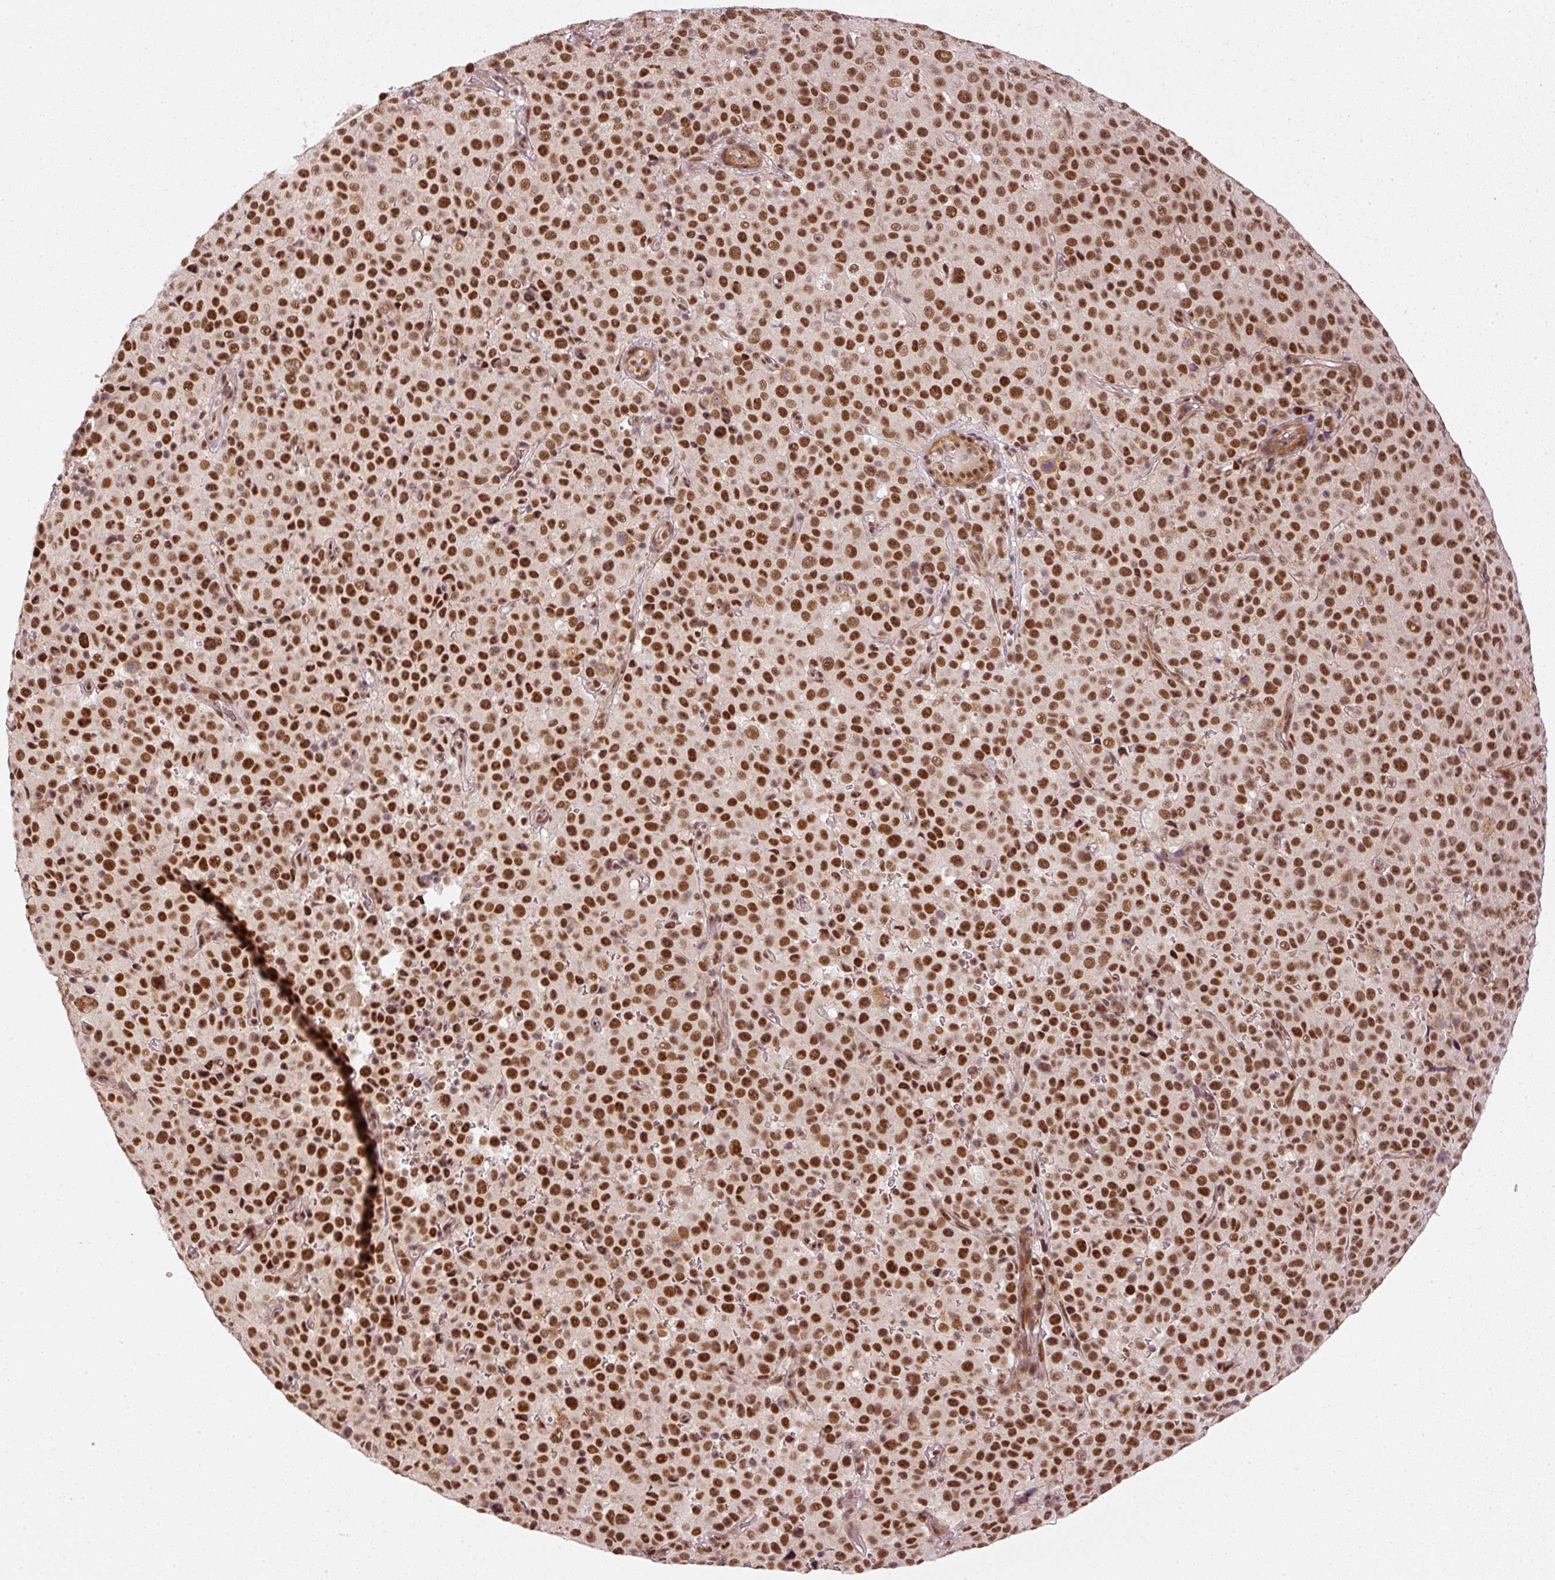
{"staining": {"intensity": "strong", "quantity": ">75%", "location": "nuclear"}, "tissue": "melanoma", "cell_type": "Tumor cells", "image_type": "cancer", "snomed": [{"axis": "morphology", "description": "Malignant melanoma, Metastatic site"}, {"axis": "topography", "description": "Skin"}, {"axis": "topography", "description": "Lymph node"}], "caption": "Protein analysis of melanoma tissue demonstrates strong nuclear staining in approximately >75% of tumor cells. Nuclei are stained in blue.", "gene": "THOC6", "patient": {"sex": "male", "age": 66}}